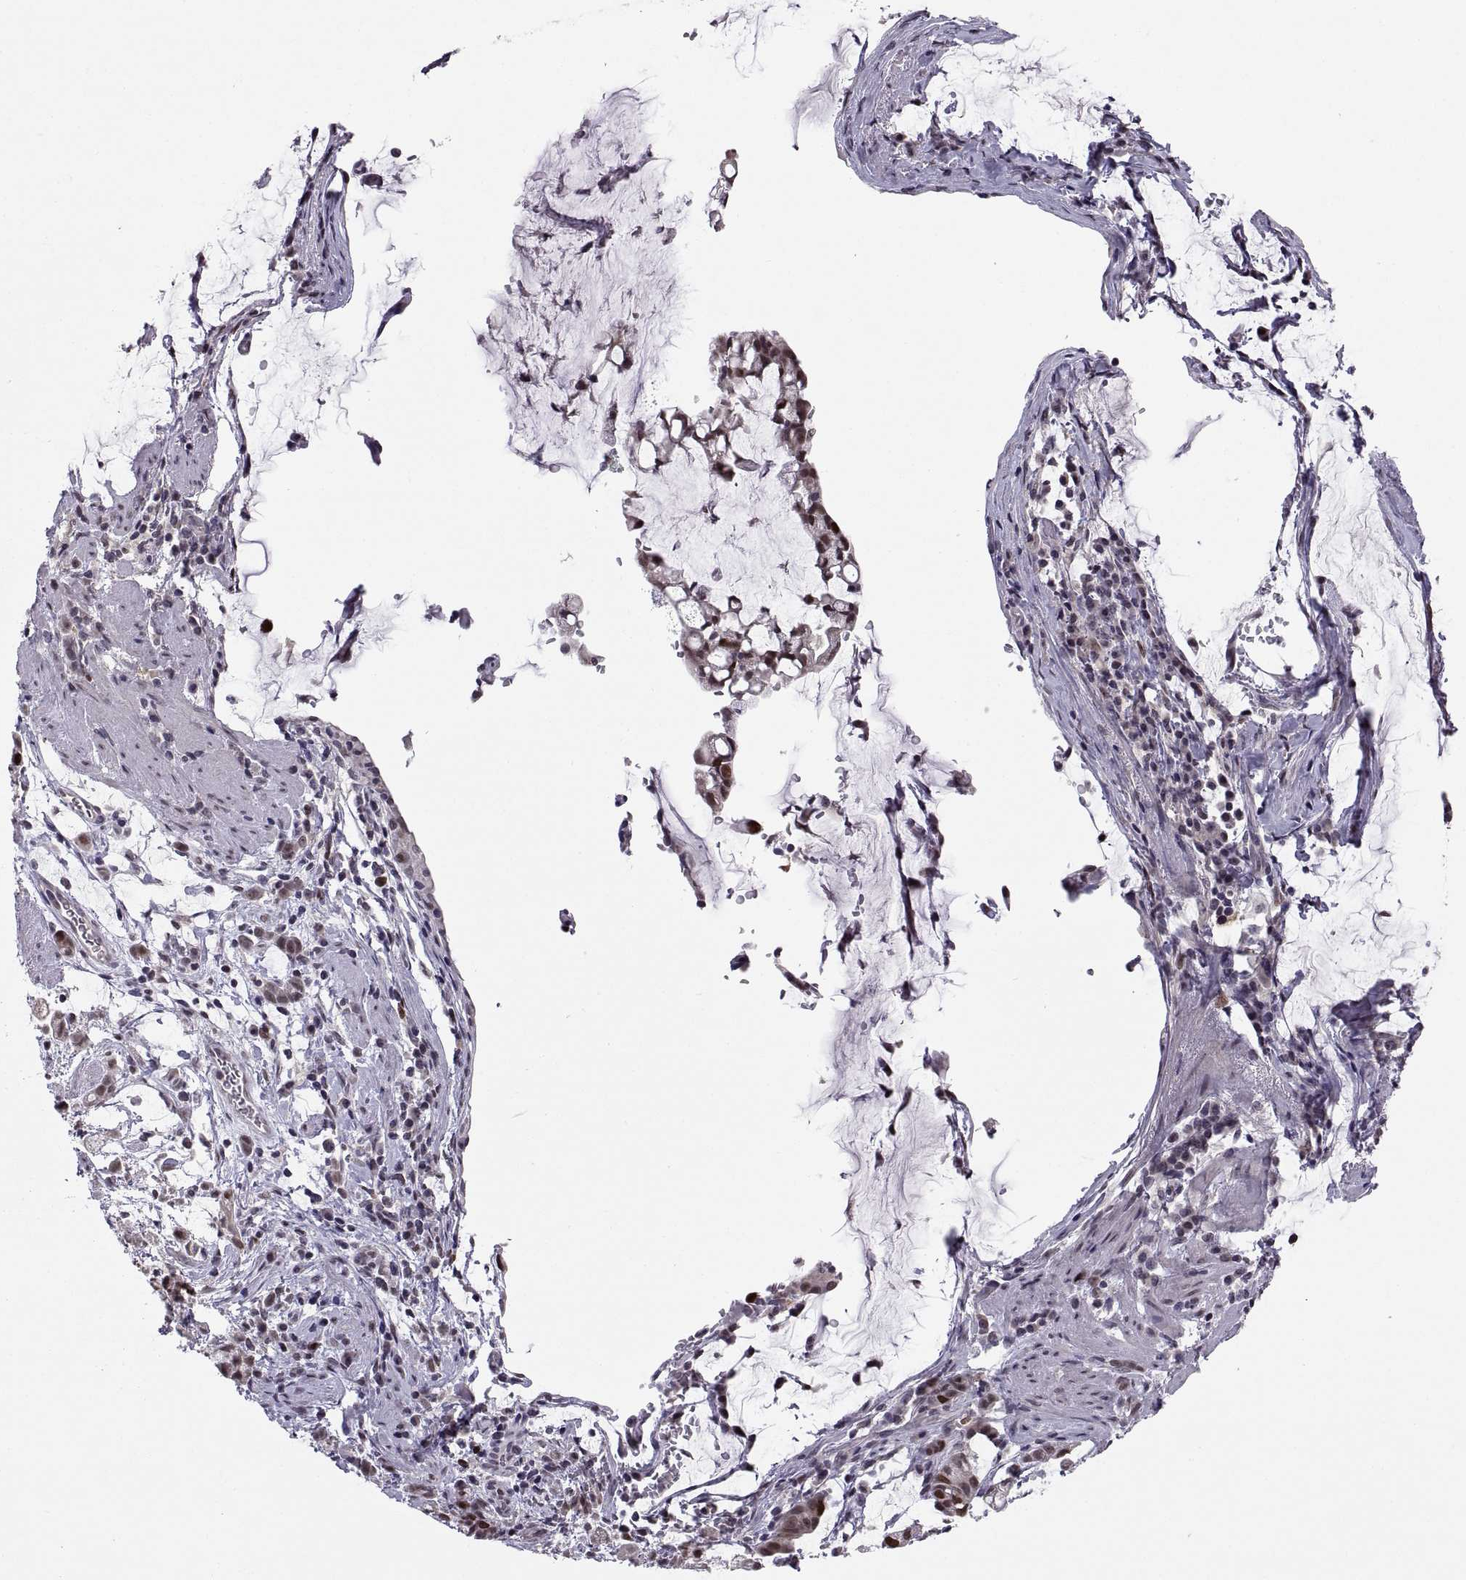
{"staining": {"intensity": "strong", "quantity": "<25%", "location": "nuclear"}, "tissue": "stomach cancer", "cell_type": "Tumor cells", "image_type": "cancer", "snomed": [{"axis": "morphology", "description": "Adenocarcinoma, NOS"}, {"axis": "topography", "description": "Stomach"}], "caption": "Tumor cells demonstrate medium levels of strong nuclear staining in approximately <25% of cells in human stomach cancer.", "gene": "CHFR", "patient": {"sex": "female", "age": 60}}